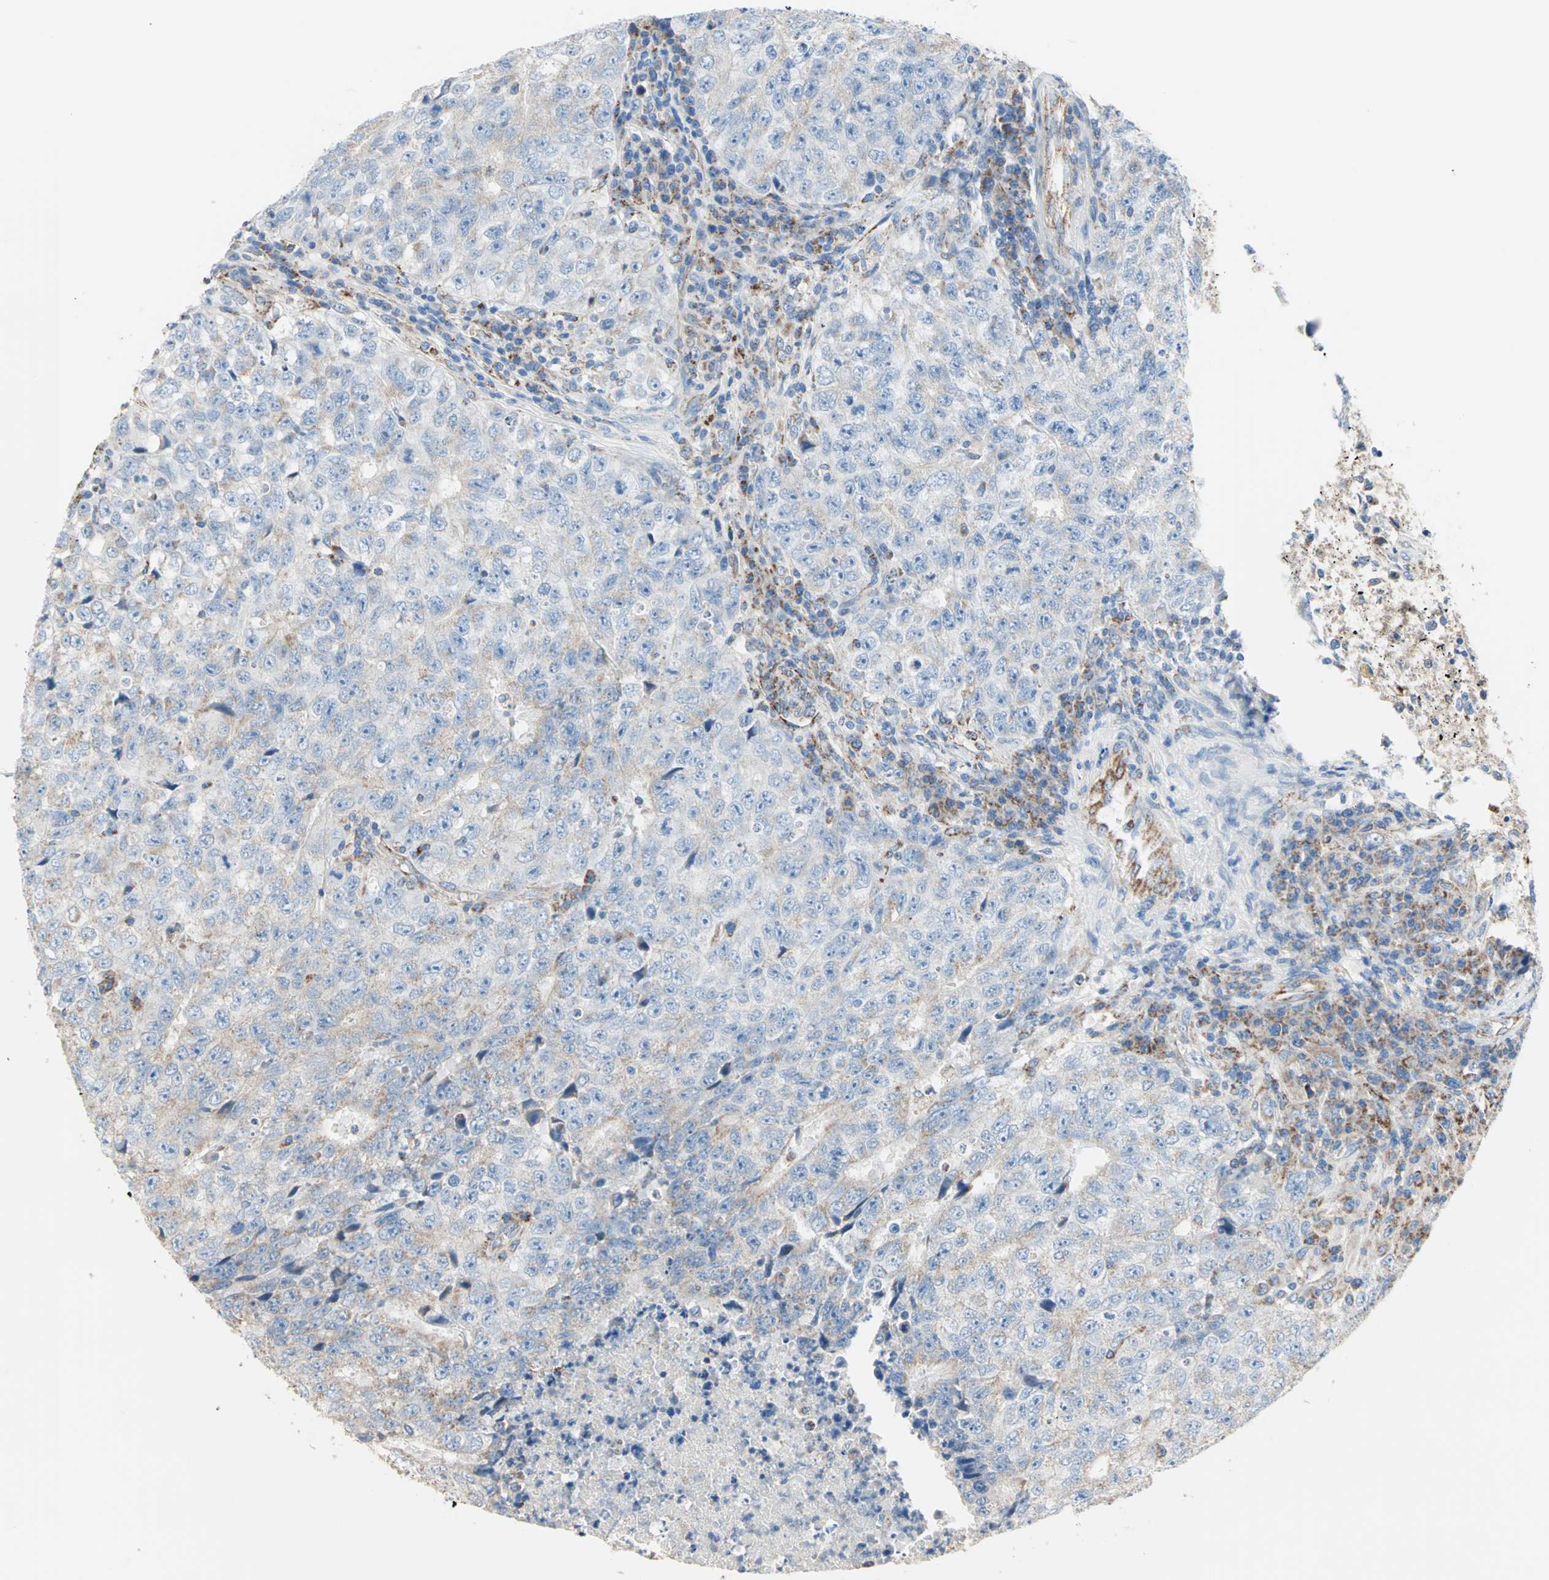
{"staining": {"intensity": "weak", "quantity": "<25%", "location": "cytoplasmic/membranous"}, "tissue": "testis cancer", "cell_type": "Tumor cells", "image_type": "cancer", "snomed": [{"axis": "morphology", "description": "Necrosis, NOS"}, {"axis": "morphology", "description": "Carcinoma, Embryonal, NOS"}, {"axis": "topography", "description": "Testis"}], "caption": "Protein analysis of testis embryonal carcinoma exhibits no significant expression in tumor cells.", "gene": "TST", "patient": {"sex": "male", "age": 19}}